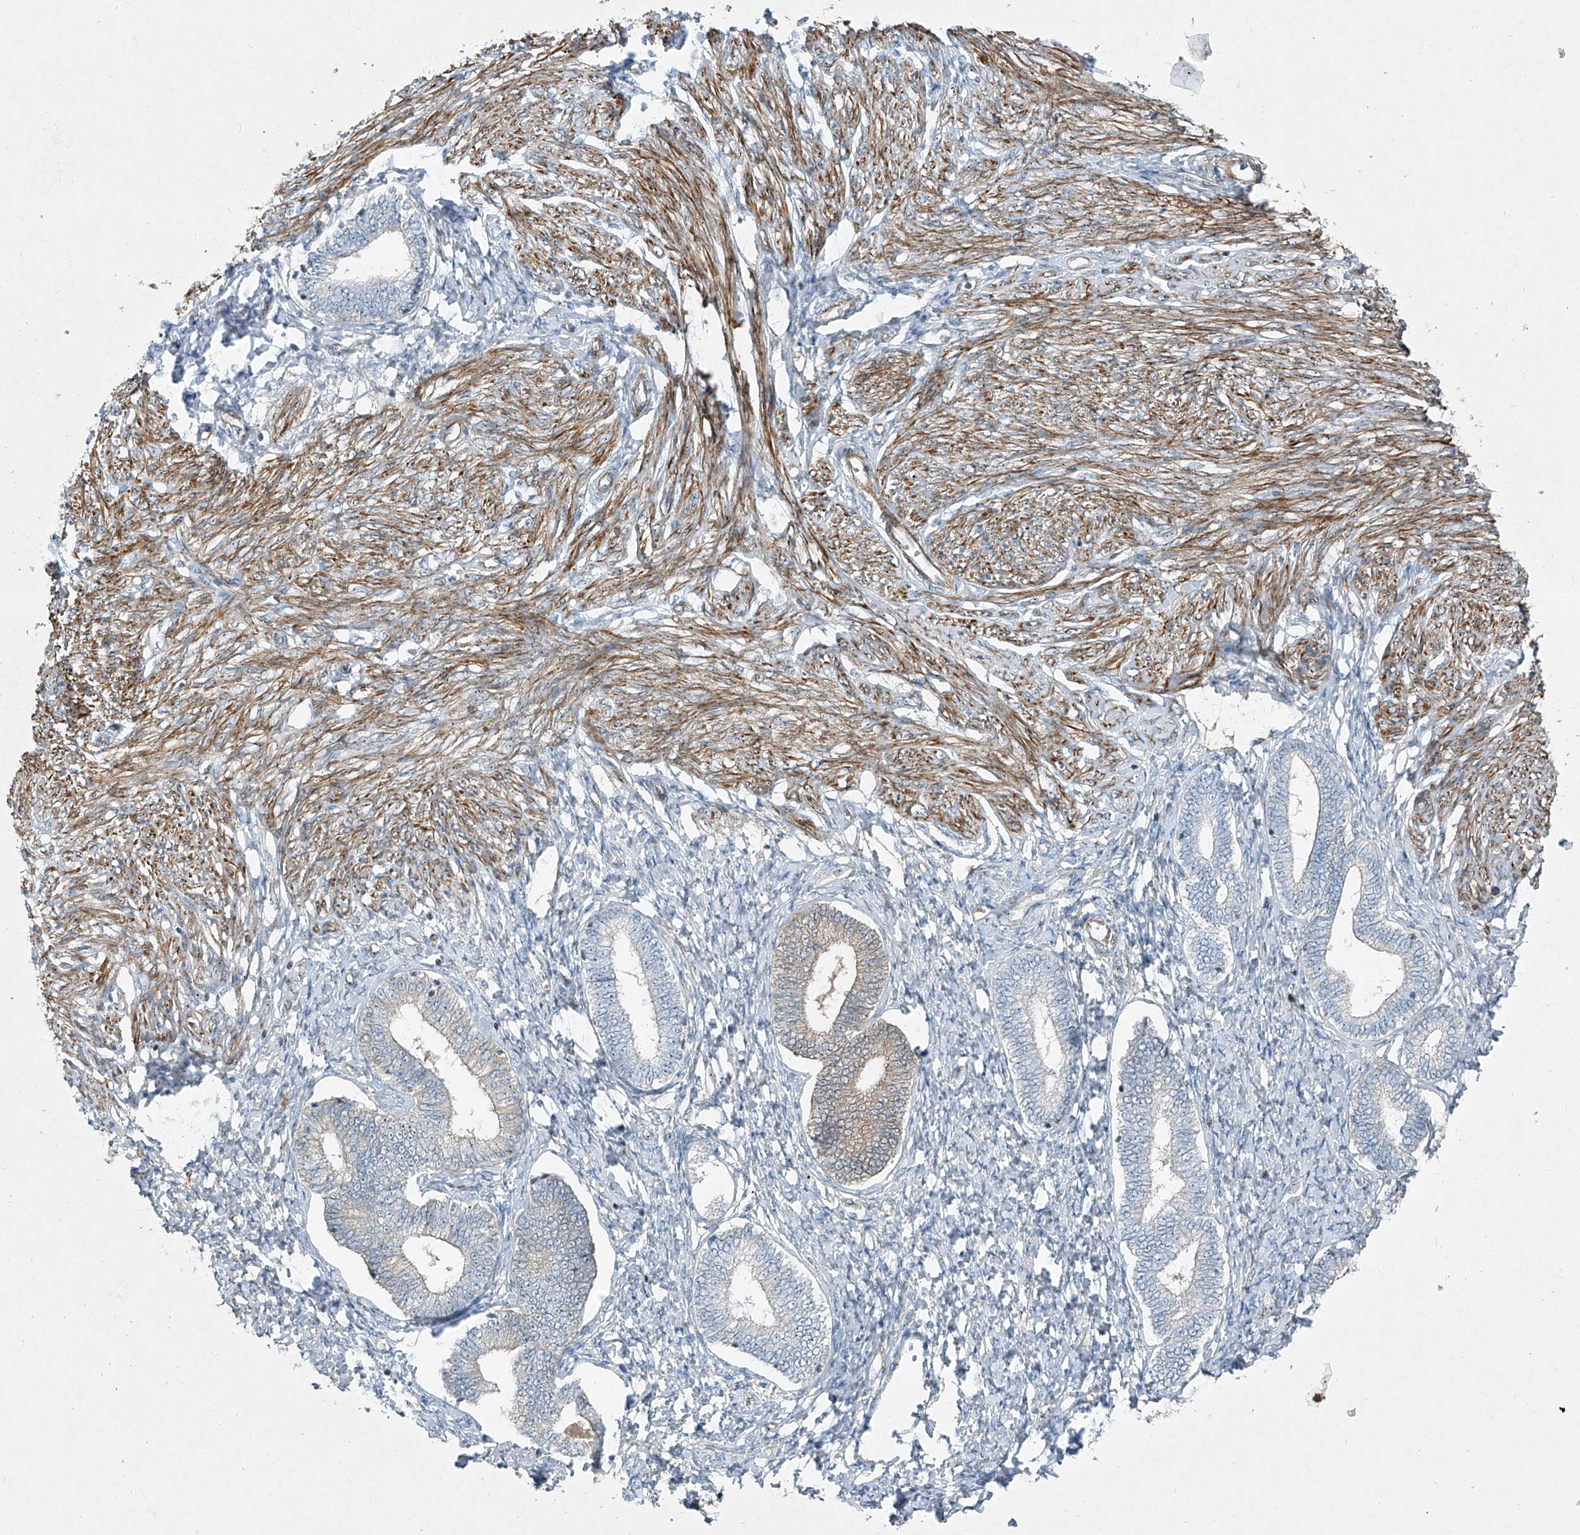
{"staining": {"intensity": "negative", "quantity": "none", "location": "none"}, "tissue": "endometrium", "cell_type": "Cells in endometrial stroma", "image_type": "normal", "snomed": [{"axis": "morphology", "description": "Normal tissue, NOS"}, {"axis": "topography", "description": "Endometrium"}], "caption": "This micrograph is of normal endometrium stained with immunohistochemistry (IHC) to label a protein in brown with the nuclei are counter-stained blue. There is no positivity in cells in endometrial stroma. (DAB (3,3'-diaminobenzidine) IHC, high magnification).", "gene": "PPCS", "patient": {"sex": "female", "age": 72}}